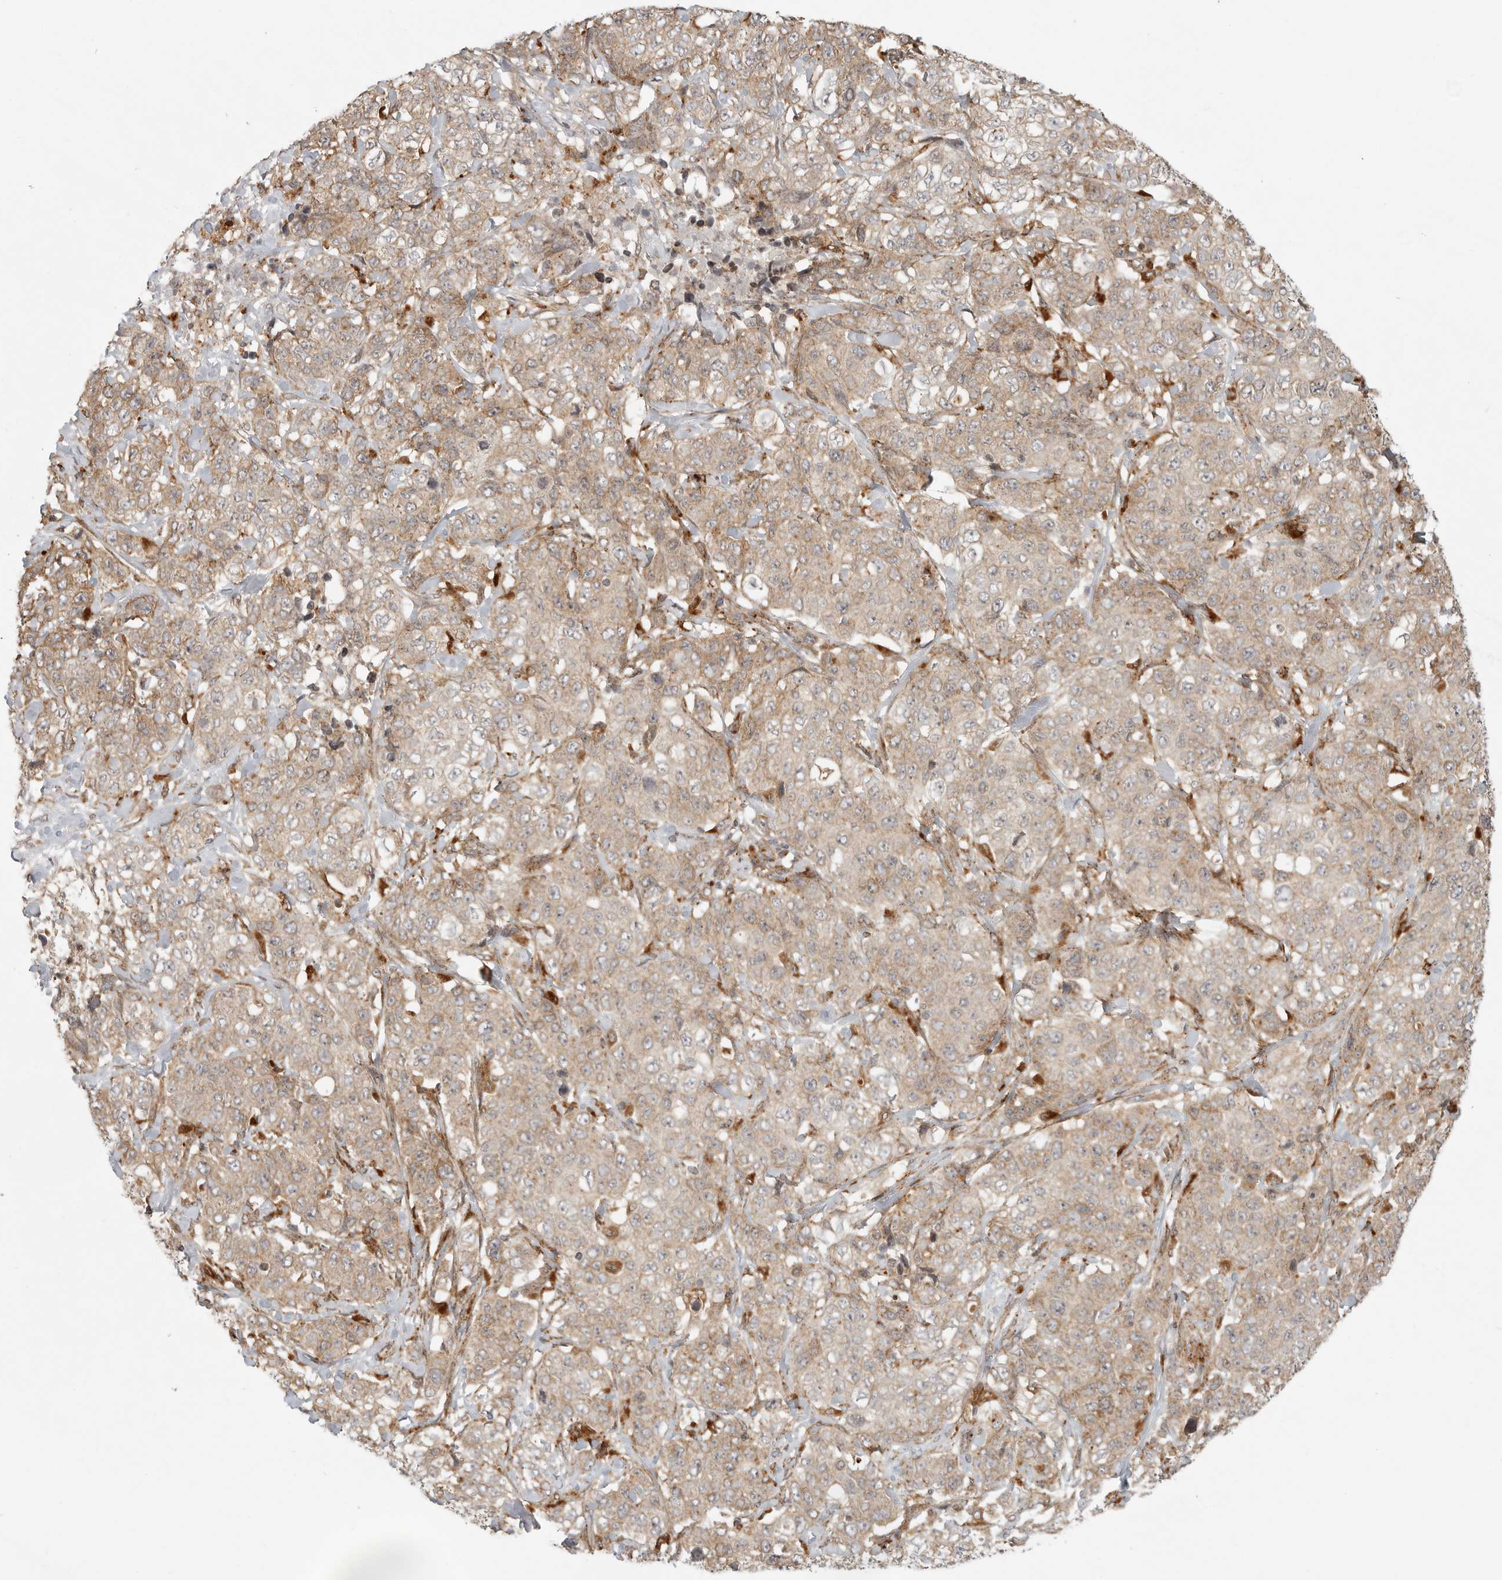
{"staining": {"intensity": "weak", "quantity": ">75%", "location": "cytoplasmic/membranous"}, "tissue": "stomach cancer", "cell_type": "Tumor cells", "image_type": "cancer", "snomed": [{"axis": "morphology", "description": "Adenocarcinoma, NOS"}, {"axis": "topography", "description": "Stomach"}], "caption": "Immunohistochemical staining of human adenocarcinoma (stomach) reveals low levels of weak cytoplasmic/membranous protein staining in approximately >75% of tumor cells. Immunohistochemistry (ihc) stains the protein in brown and the nuclei are stained blue.", "gene": "IDUA", "patient": {"sex": "male", "age": 48}}